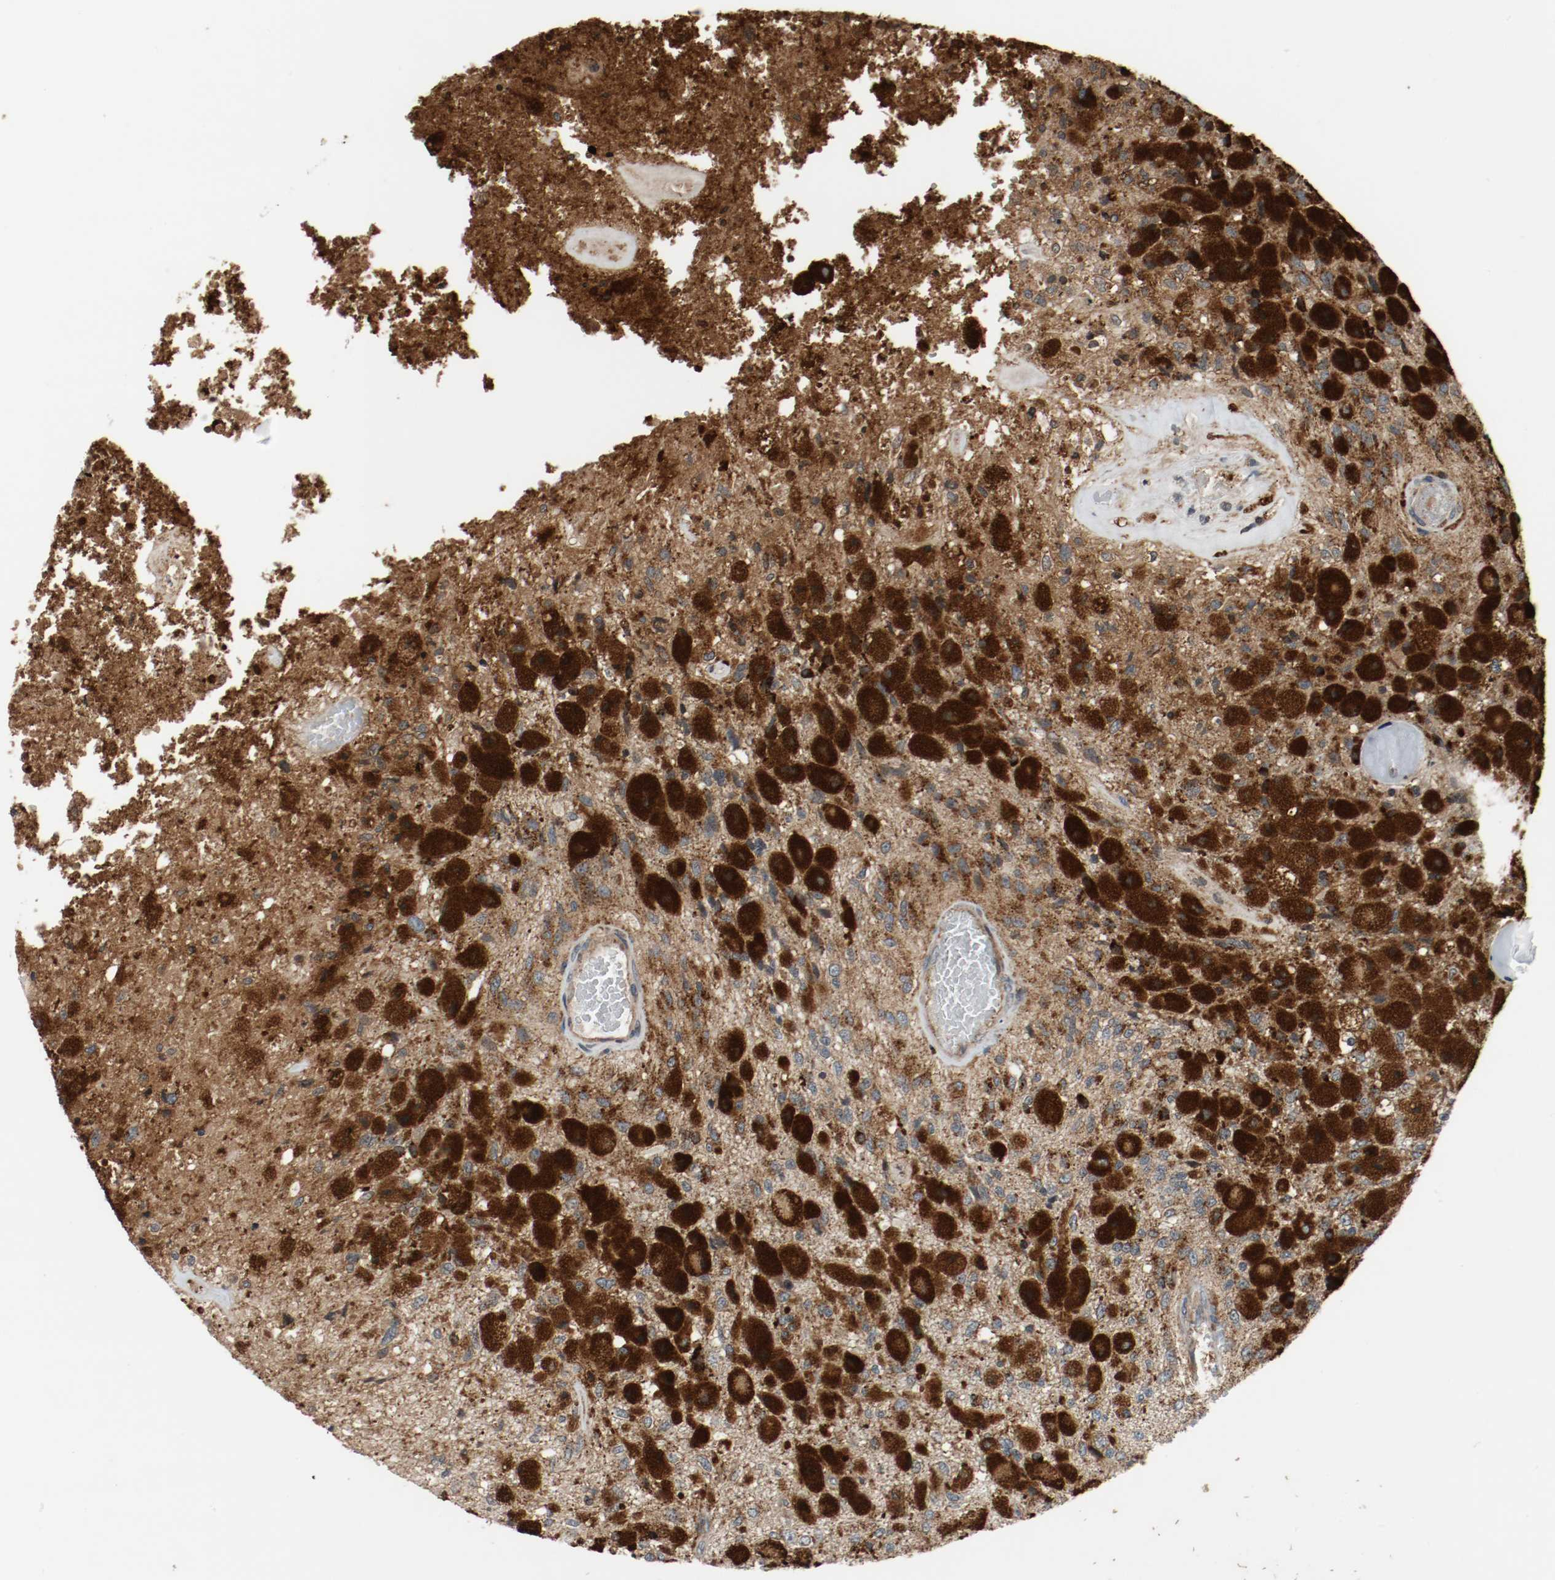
{"staining": {"intensity": "strong", "quantity": ">75%", "location": "cytoplasmic/membranous"}, "tissue": "glioma", "cell_type": "Tumor cells", "image_type": "cancer", "snomed": [{"axis": "morphology", "description": "Normal tissue, NOS"}, {"axis": "morphology", "description": "Glioma, malignant, High grade"}, {"axis": "topography", "description": "Cerebral cortex"}], "caption": "High-magnification brightfield microscopy of glioma stained with DAB (3,3'-diaminobenzidine) (brown) and counterstained with hematoxylin (blue). tumor cells exhibit strong cytoplasmic/membranous positivity is seen in approximately>75% of cells. (DAB IHC, brown staining for protein, blue staining for nuclei).", "gene": "LAMP2", "patient": {"sex": "male", "age": 77}}